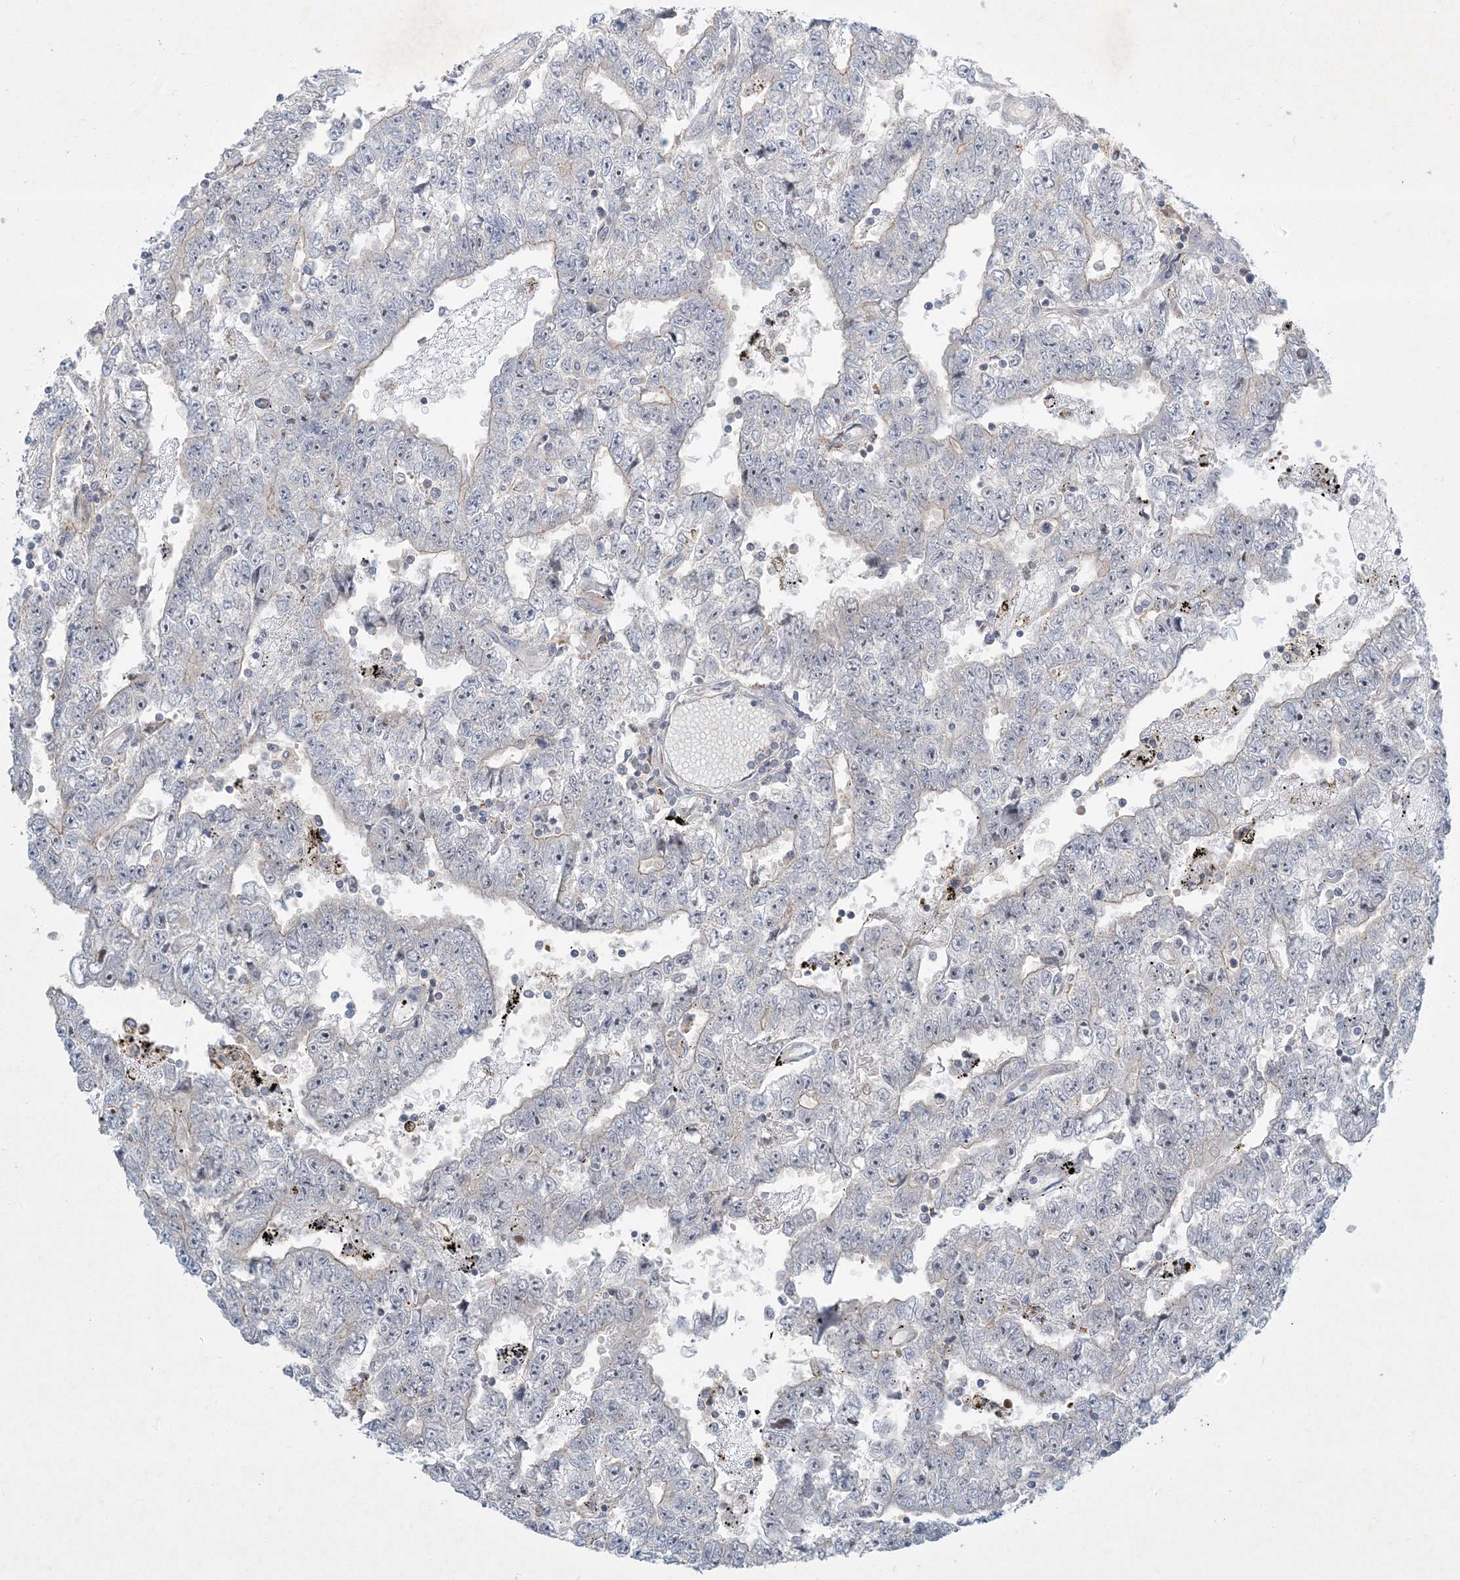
{"staining": {"intensity": "negative", "quantity": "none", "location": "none"}, "tissue": "testis cancer", "cell_type": "Tumor cells", "image_type": "cancer", "snomed": [{"axis": "morphology", "description": "Carcinoma, Embryonal, NOS"}, {"axis": "topography", "description": "Testis"}], "caption": "Image shows no protein positivity in tumor cells of testis cancer tissue.", "gene": "LTN1", "patient": {"sex": "male", "age": 25}}